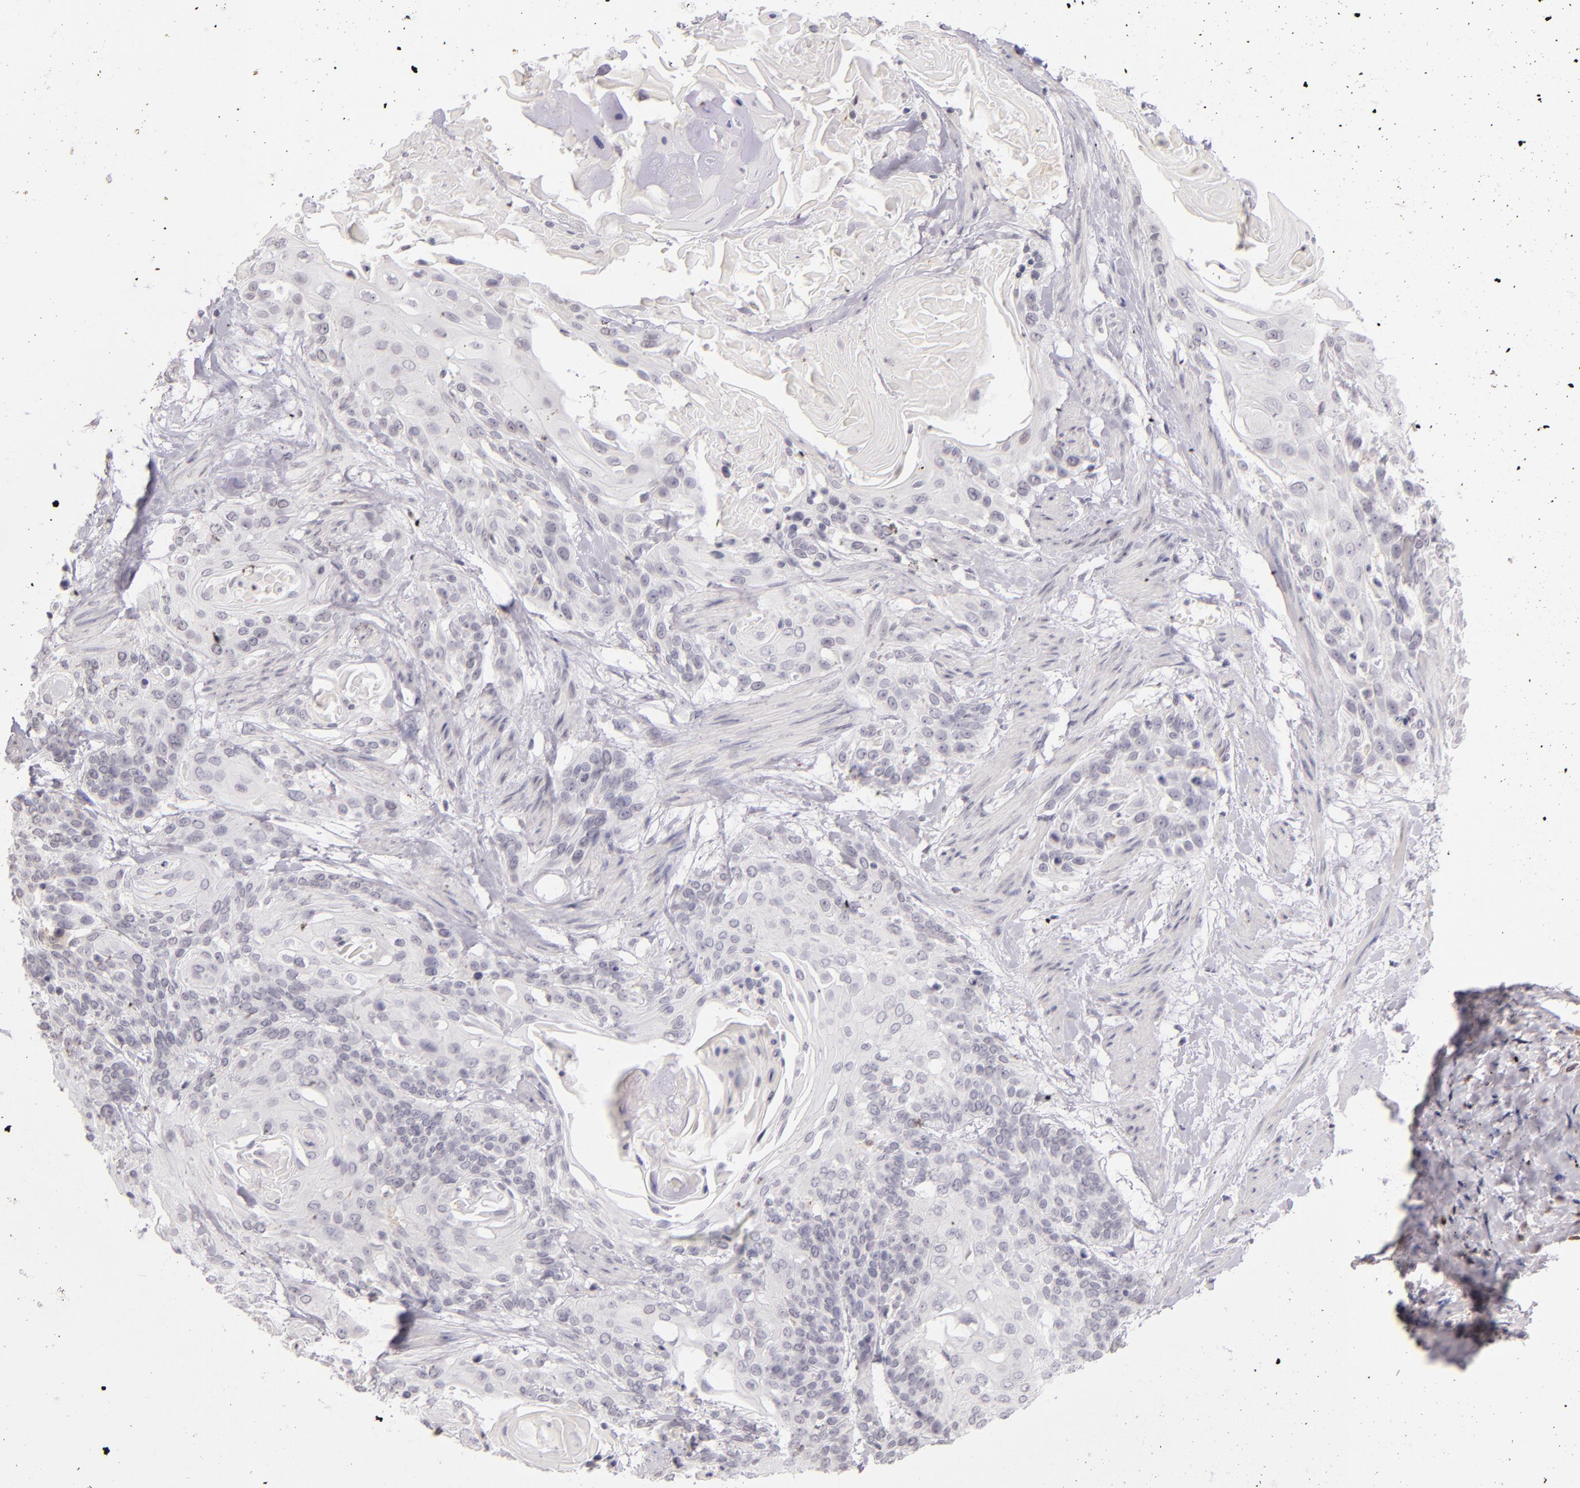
{"staining": {"intensity": "negative", "quantity": "none", "location": "none"}, "tissue": "cervical cancer", "cell_type": "Tumor cells", "image_type": "cancer", "snomed": [{"axis": "morphology", "description": "Squamous cell carcinoma, NOS"}, {"axis": "topography", "description": "Cervix"}], "caption": "Cervical cancer stained for a protein using immunohistochemistry displays no expression tumor cells.", "gene": "CD40", "patient": {"sex": "female", "age": 57}}